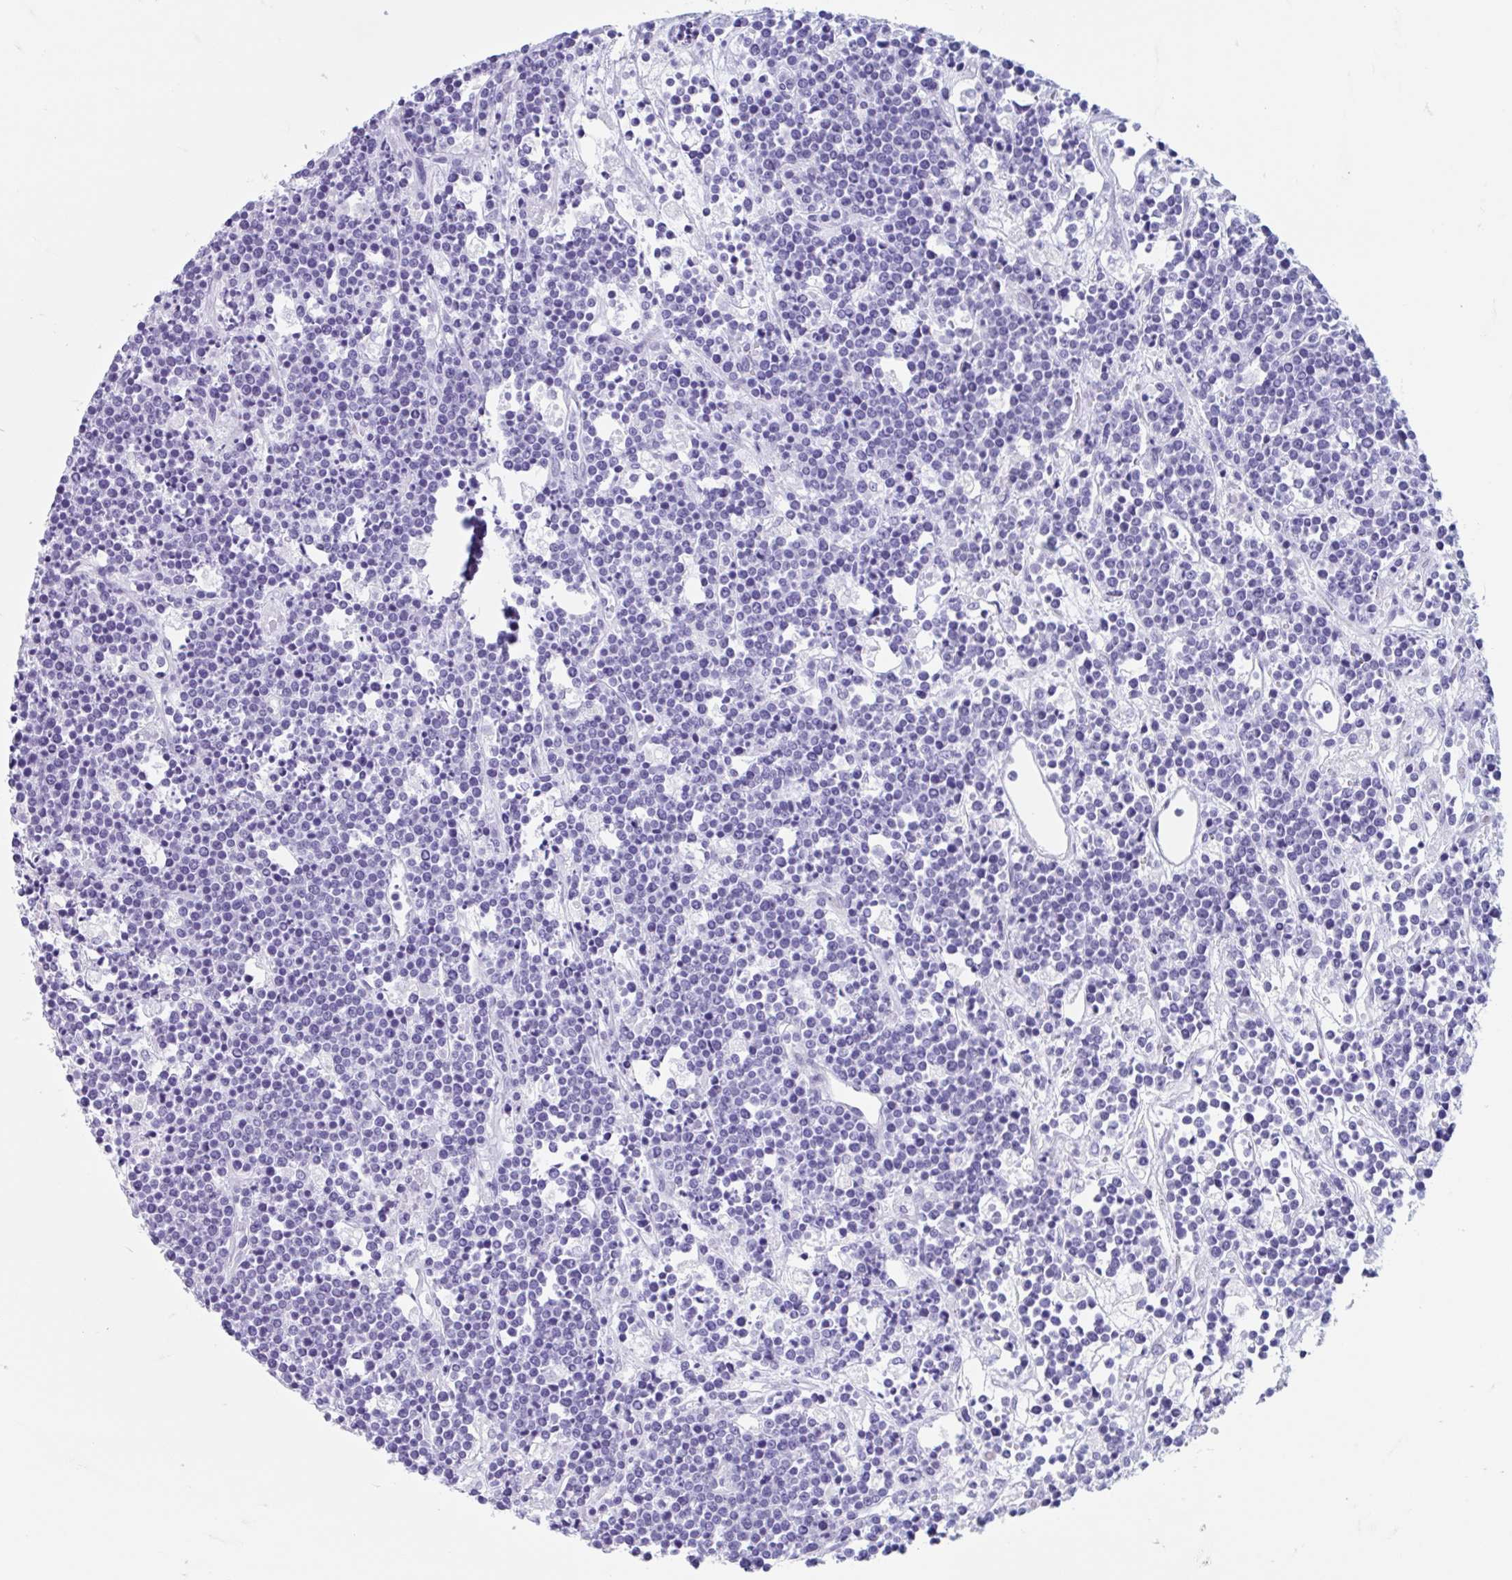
{"staining": {"intensity": "negative", "quantity": "none", "location": "none"}, "tissue": "lymphoma", "cell_type": "Tumor cells", "image_type": "cancer", "snomed": [{"axis": "morphology", "description": "Malignant lymphoma, non-Hodgkin's type, High grade"}, {"axis": "topography", "description": "Ovary"}], "caption": "Protein analysis of malignant lymphoma, non-Hodgkin's type (high-grade) demonstrates no significant expression in tumor cells.", "gene": "CPTP", "patient": {"sex": "female", "age": 56}}